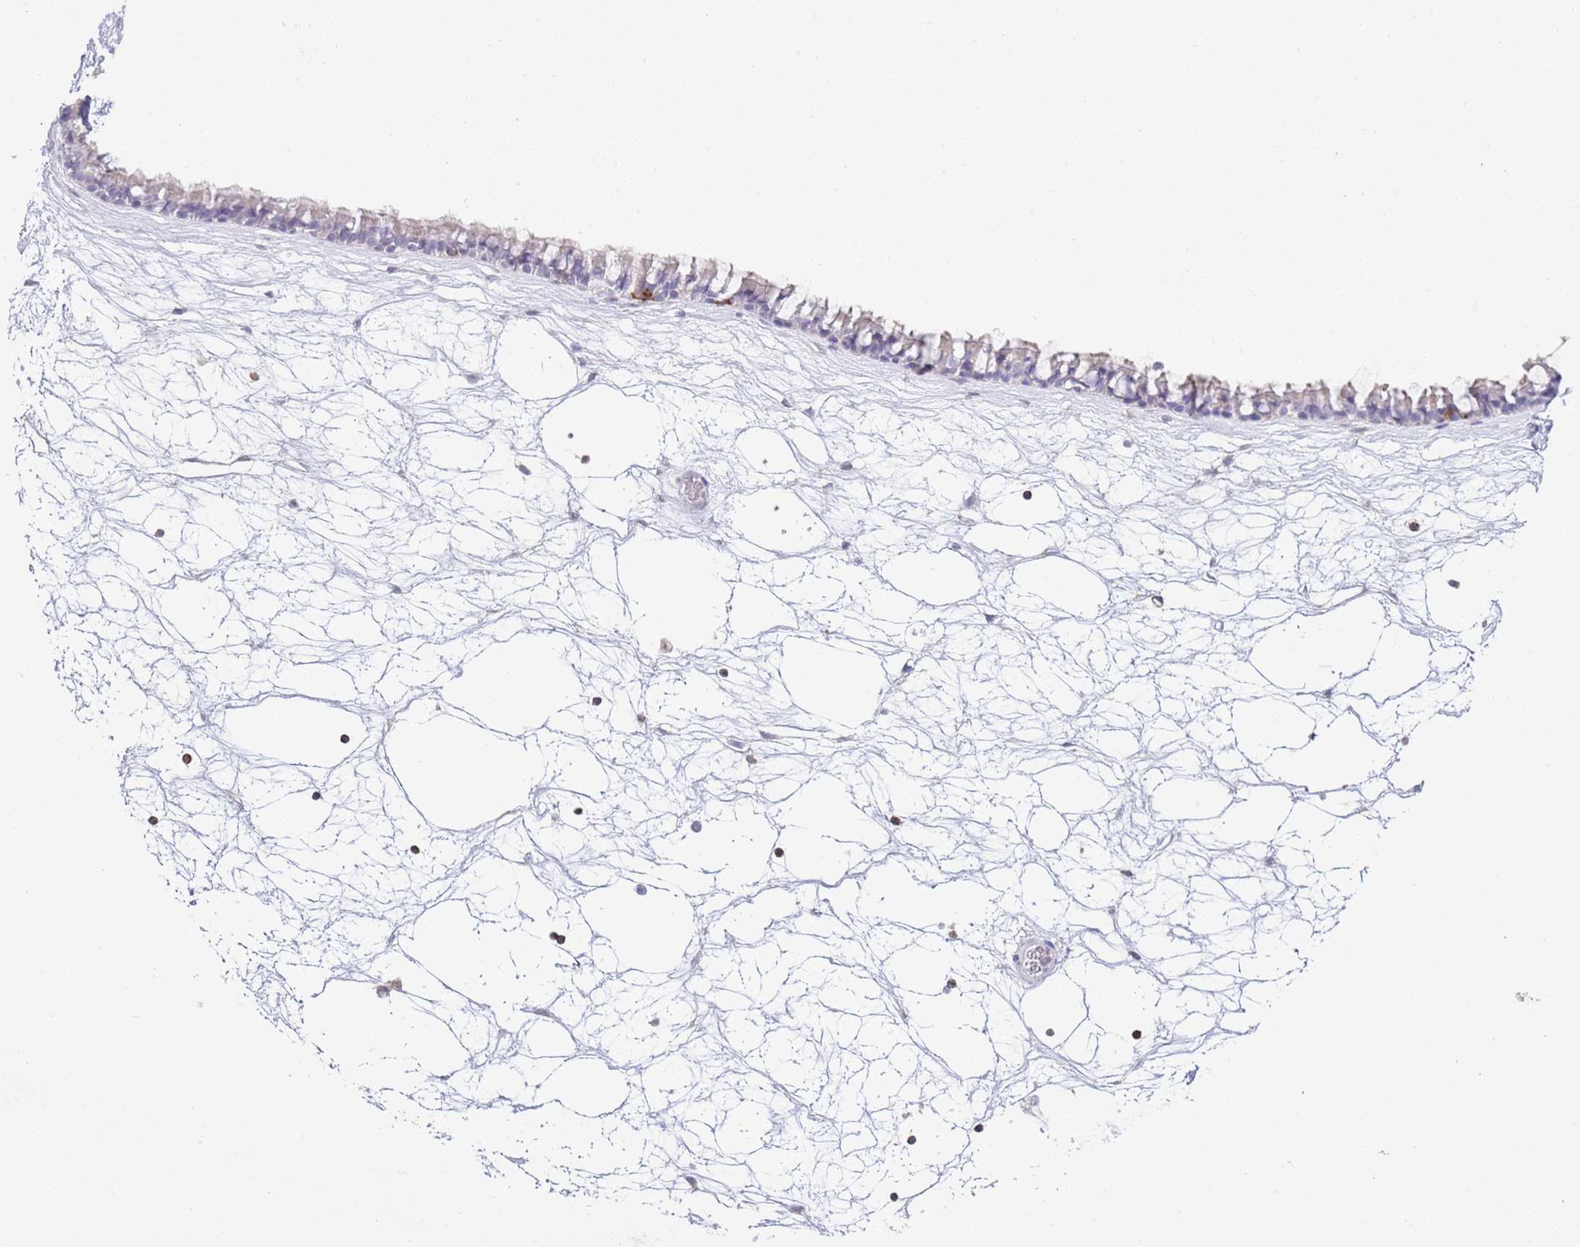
{"staining": {"intensity": "negative", "quantity": "none", "location": "none"}, "tissue": "nasopharynx", "cell_type": "Respiratory epithelial cells", "image_type": "normal", "snomed": [{"axis": "morphology", "description": "Normal tissue, NOS"}, {"axis": "topography", "description": "Nasopharynx"}], "caption": "Nasopharynx was stained to show a protein in brown. There is no significant staining in respiratory epithelial cells. (Brightfield microscopy of DAB (3,3'-diaminobenzidine) immunohistochemistry at high magnification).", "gene": "LPXN", "patient": {"sex": "male", "age": 64}}